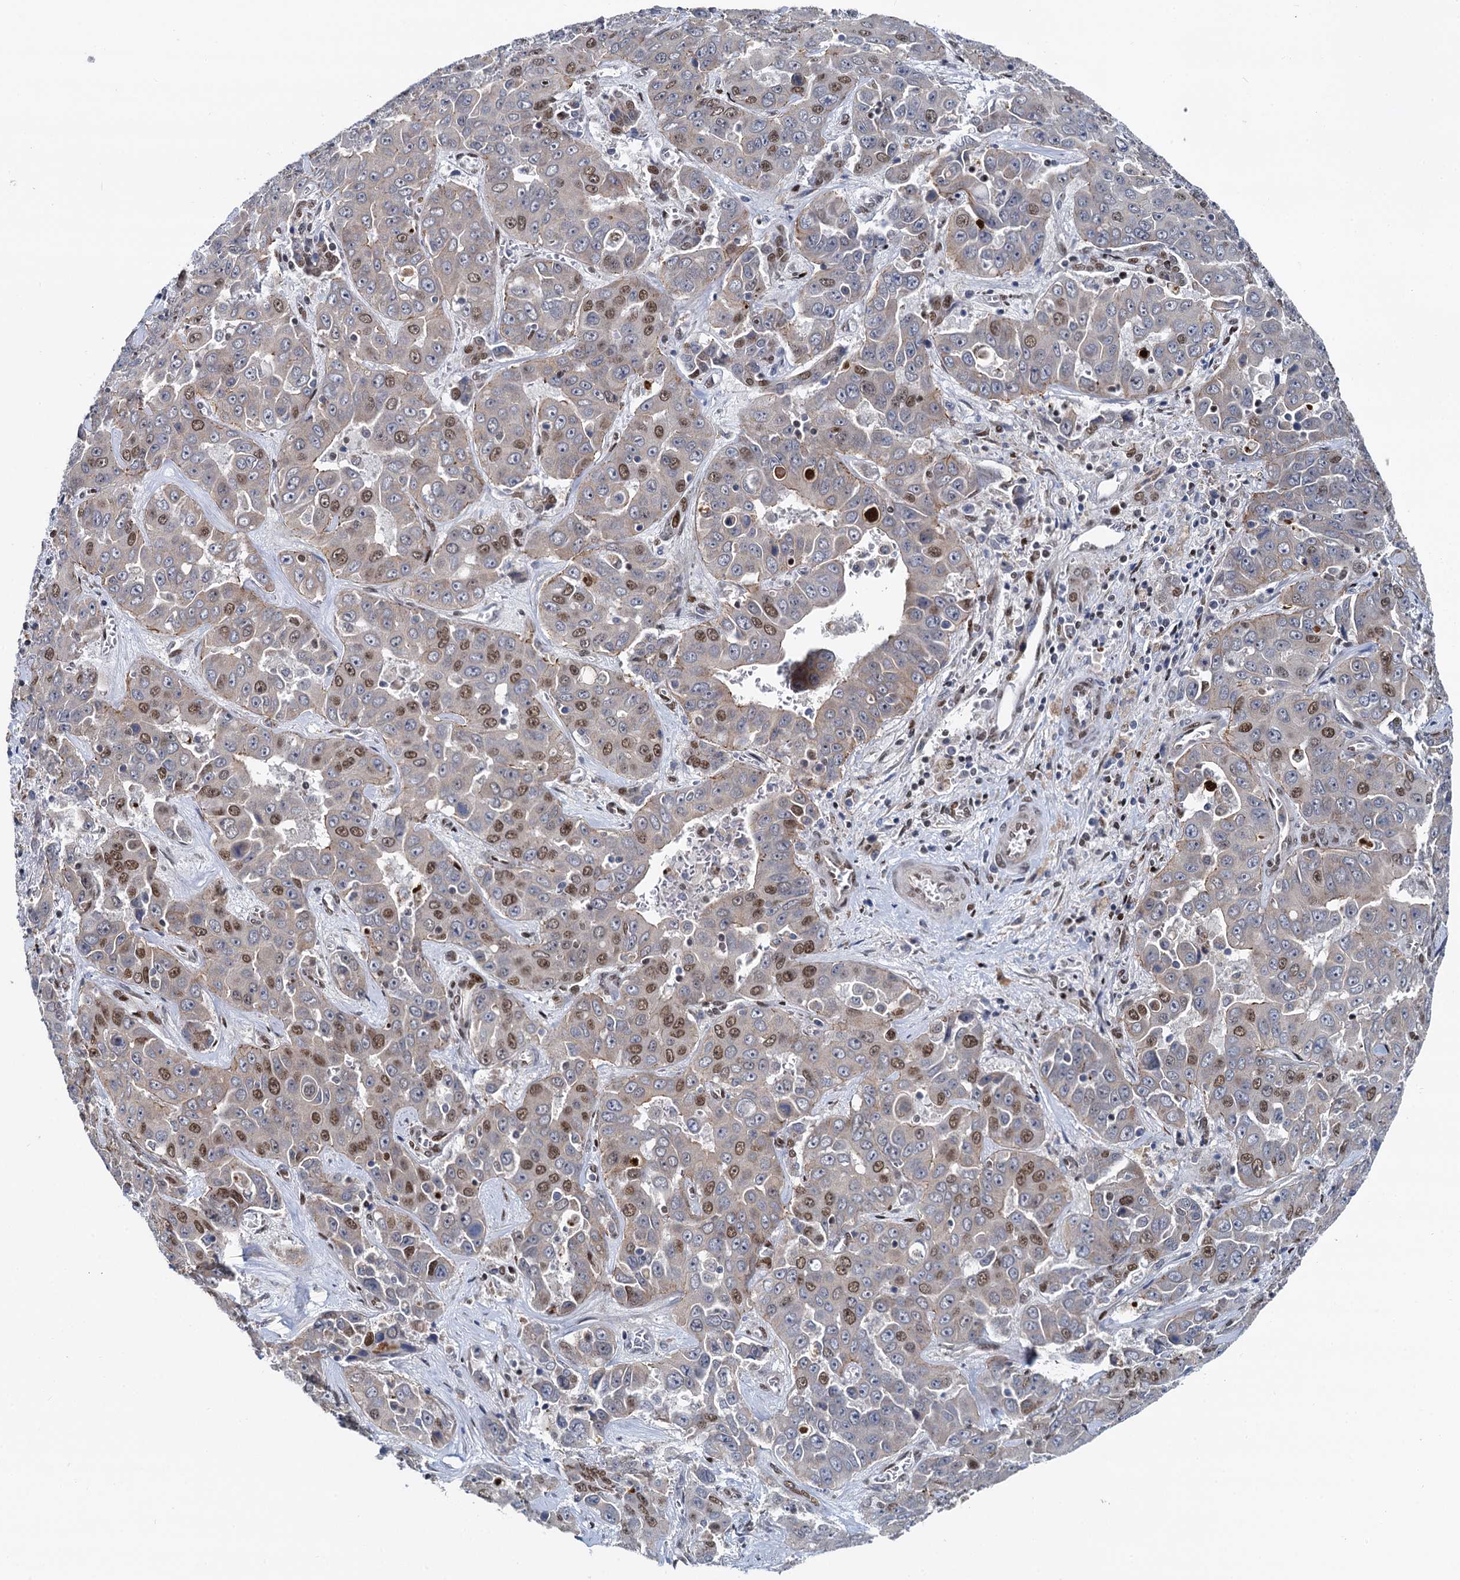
{"staining": {"intensity": "moderate", "quantity": "25%-75%", "location": "nuclear"}, "tissue": "liver cancer", "cell_type": "Tumor cells", "image_type": "cancer", "snomed": [{"axis": "morphology", "description": "Cholangiocarcinoma"}, {"axis": "topography", "description": "Liver"}], "caption": "Protein analysis of liver cancer tissue exhibits moderate nuclear expression in about 25%-75% of tumor cells. (DAB IHC with brightfield microscopy, high magnification).", "gene": "RUFY2", "patient": {"sex": "female", "age": 52}}